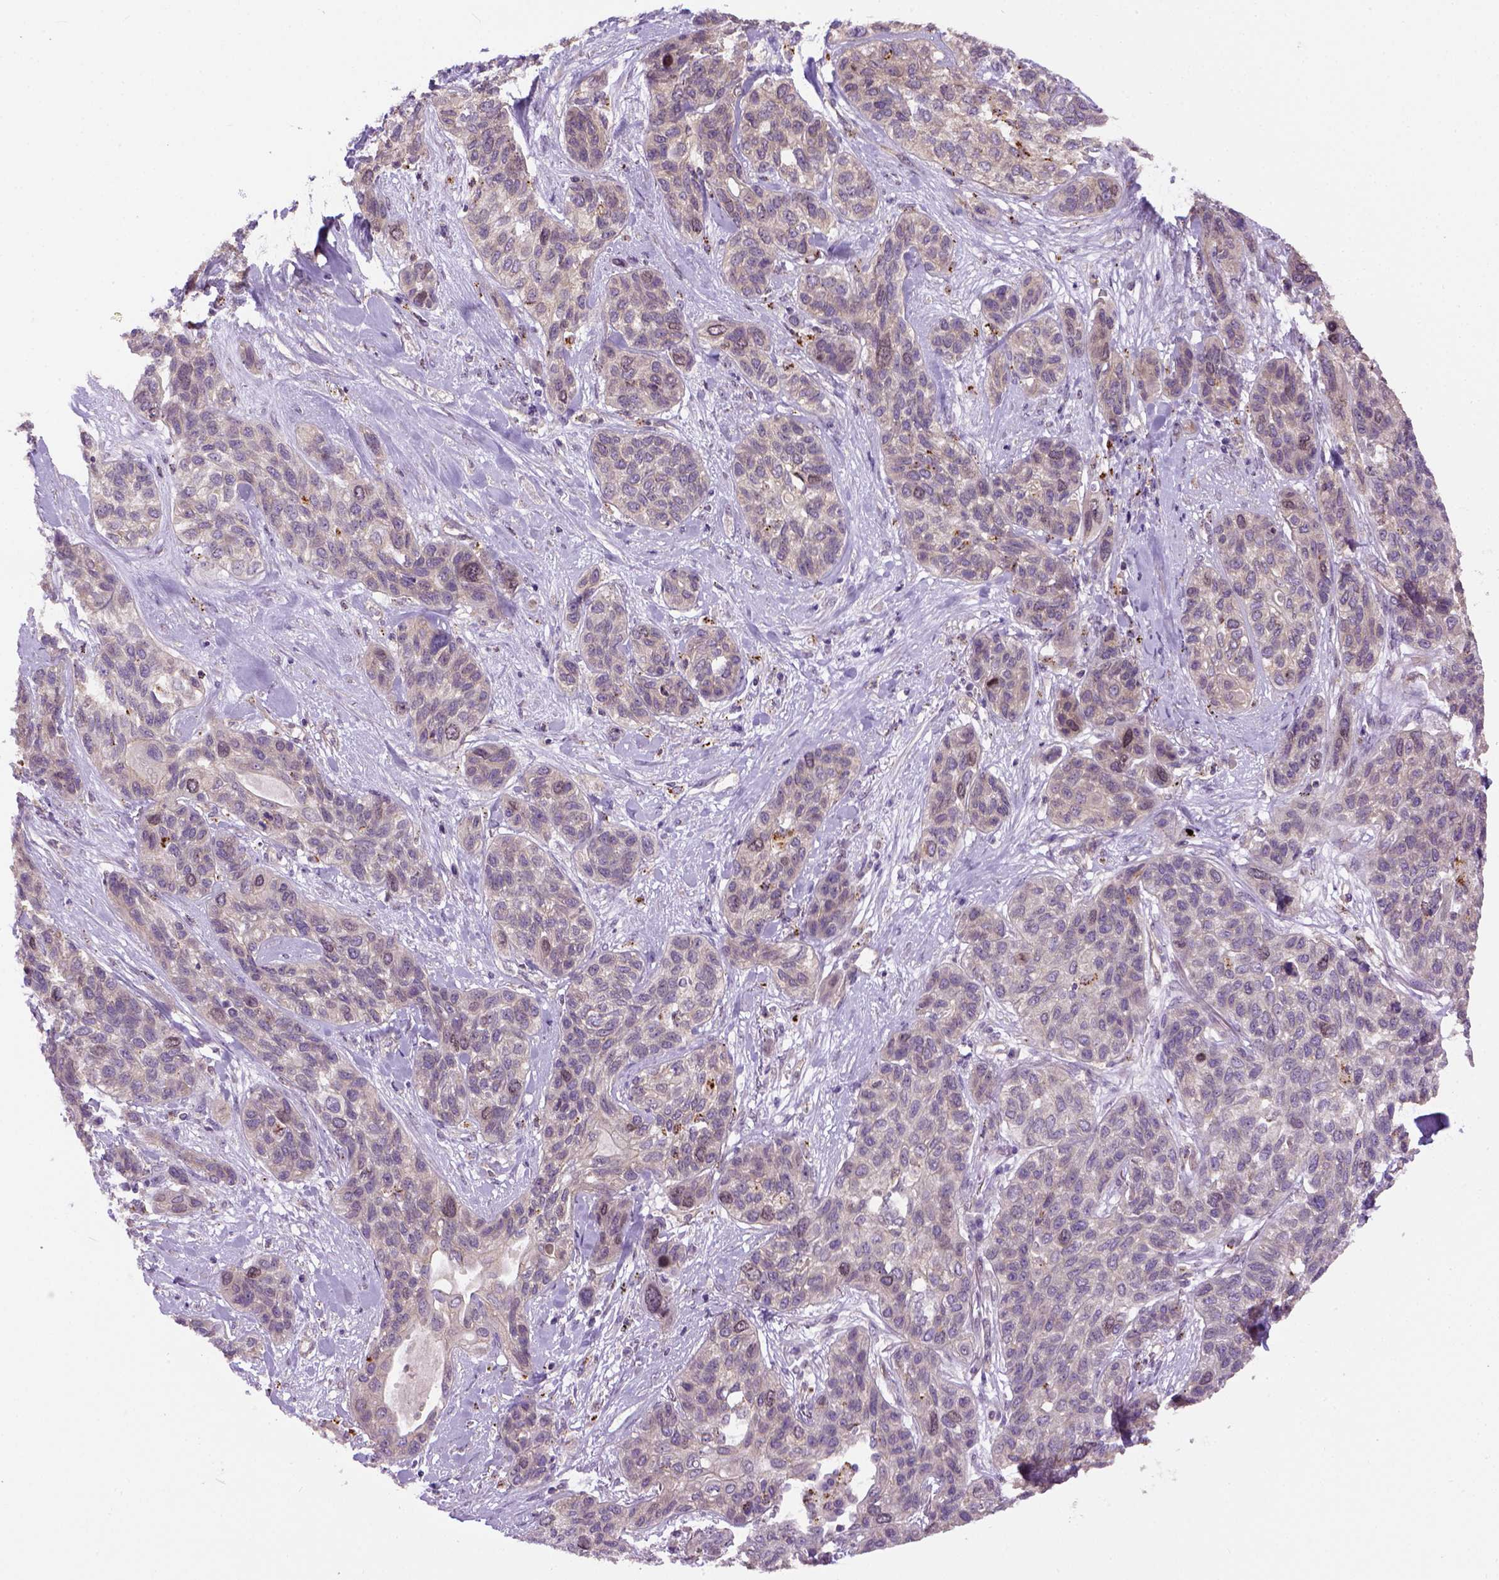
{"staining": {"intensity": "weak", "quantity": "25%-75%", "location": "cytoplasmic/membranous"}, "tissue": "lung cancer", "cell_type": "Tumor cells", "image_type": "cancer", "snomed": [{"axis": "morphology", "description": "Squamous cell carcinoma, NOS"}, {"axis": "topography", "description": "Lung"}], "caption": "A brown stain labels weak cytoplasmic/membranous staining of a protein in lung cancer (squamous cell carcinoma) tumor cells.", "gene": "KAZN", "patient": {"sex": "female", "age": 70}}